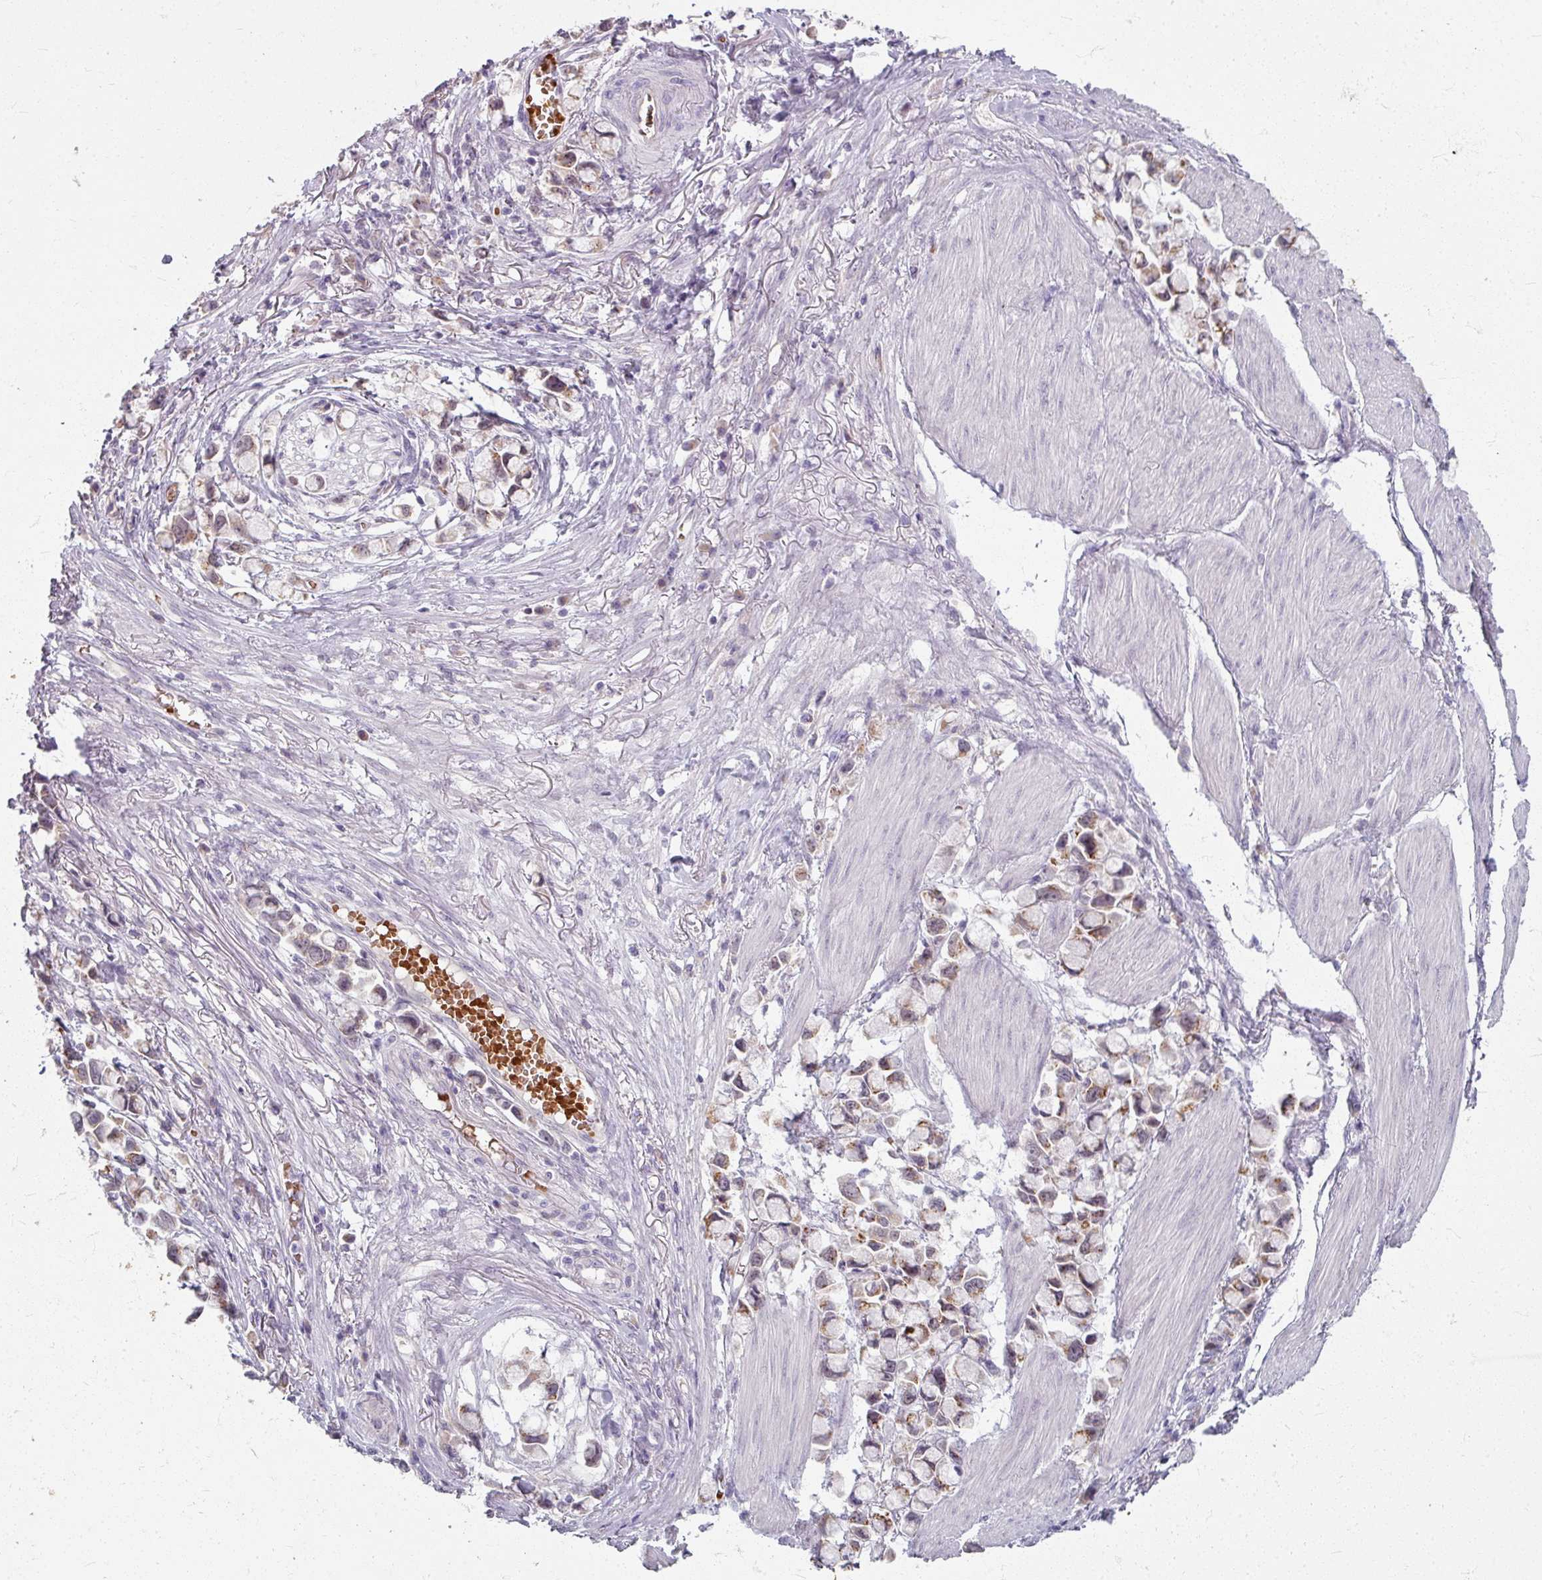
{"staining": {"intensity": "moderate", "quantity": "25%-75%", "location": "cytoplasmic/membranous"}, "tissue": "stomach cancer", "cell_type": "Tumor cells", "image_type": "cancer", "snomed": [{"axis": "morphology", "description": "Adenocarcinoma, NOS"}, {"axis": "topography", "description": "Stomach"}], "caption": "Moderate cytoplasmic/membranous staining for a protein is appreciated in about 25%-75% of tumor cells of stomach cancer using IHC.", "gene": "KMT5C", "patient": {"sex": "female", "age": 81}}